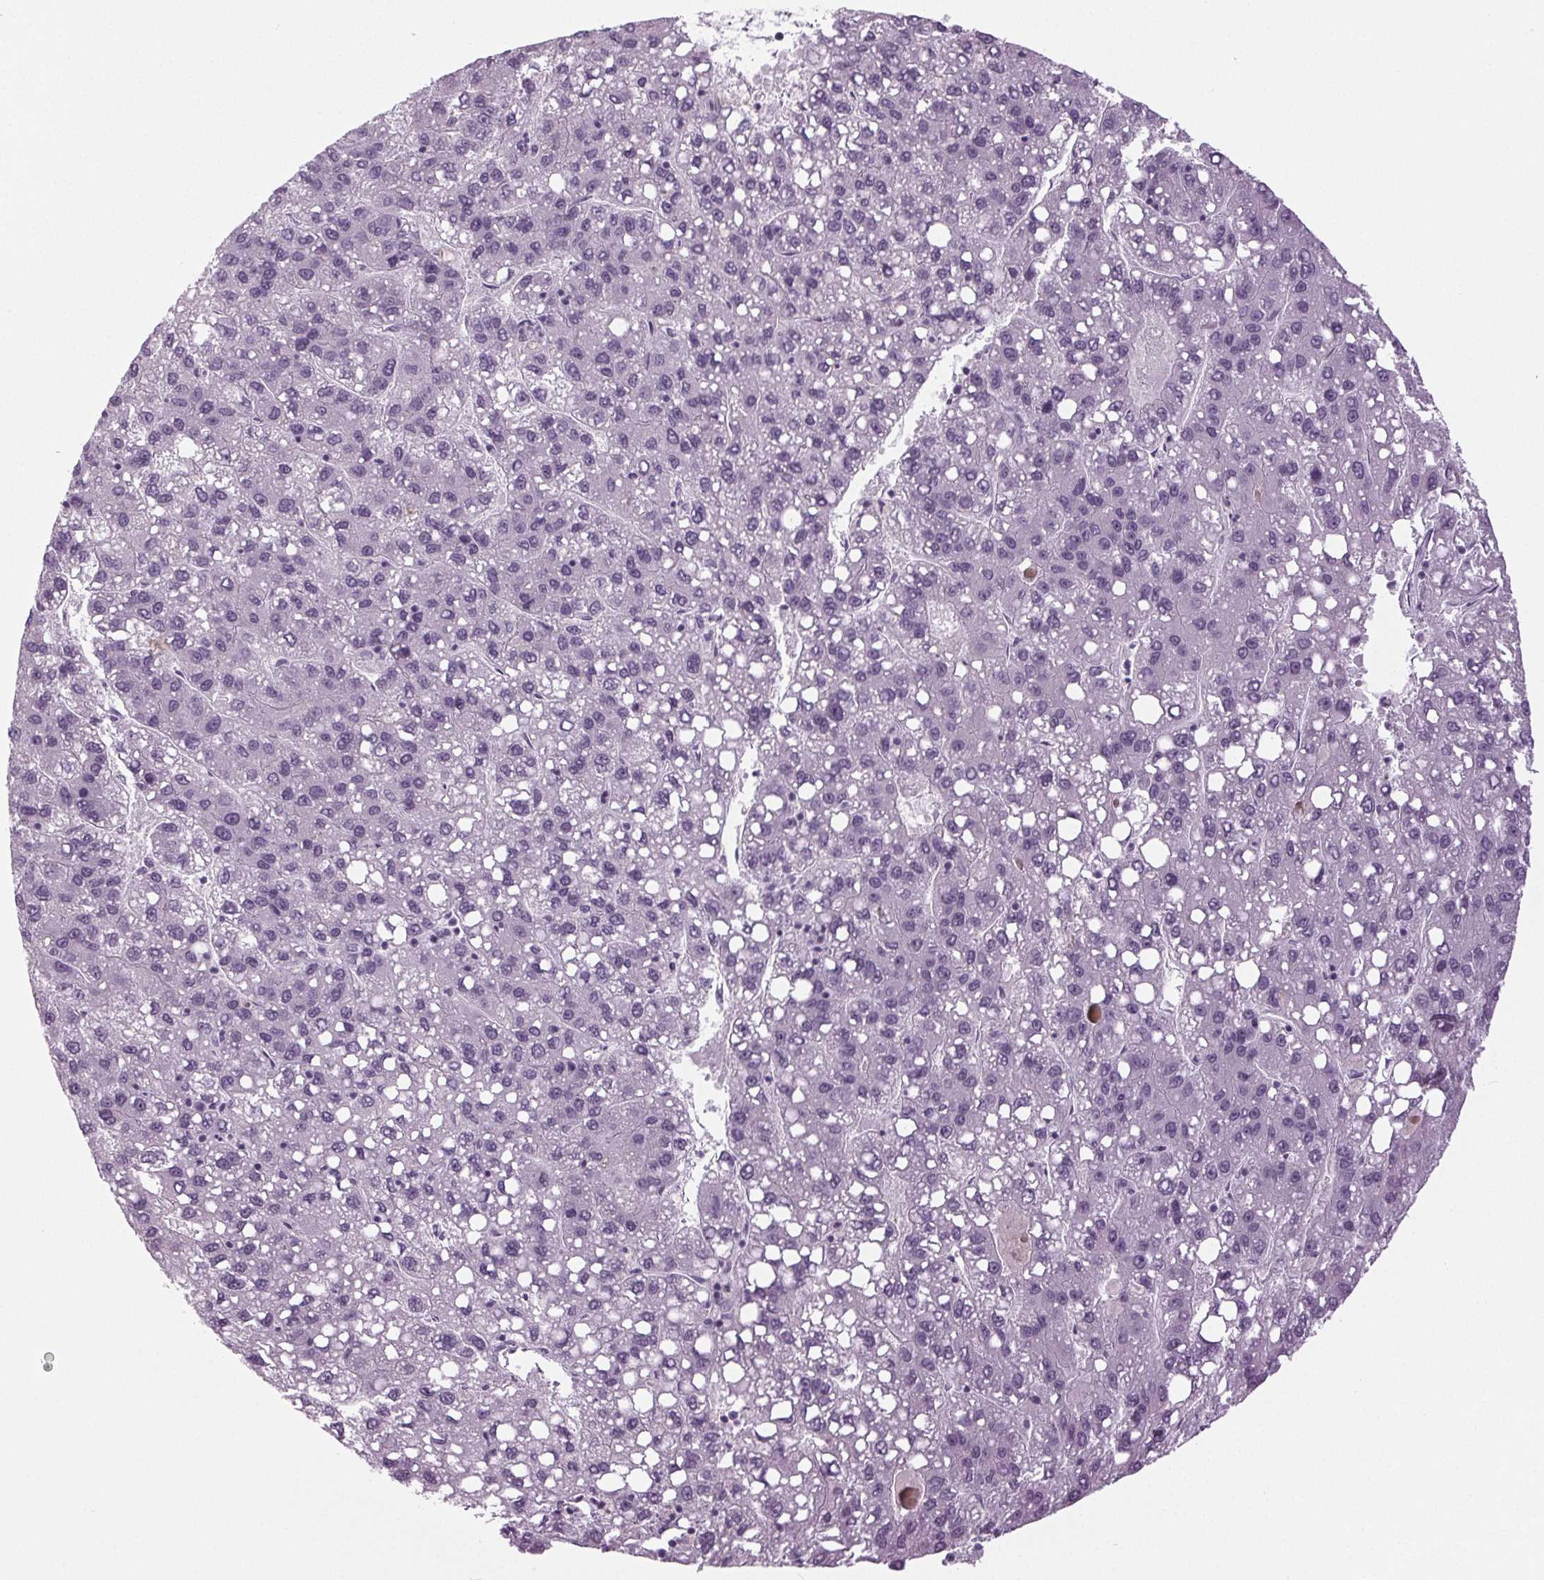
{"staining": {"intensity": "negative", "quantity": "none", "location": "none"}, "tissue": "liver cancer", "cell_type": "Tumor cells", "image_type": "cancer", "snomed": [{"axis": "morphology", "description": "Carcinoma, Hepatocellular, NOS"}, {"axis": "topography", "description": "Liver"}], "caption": "Immunohistochemistry of human liver hepatocellular carcinoma shows no positivity in tumor cells. (DAB IHC, high magnification).", "gene": "DNAH12", "patient": {"sex": "female", "age": 82}}